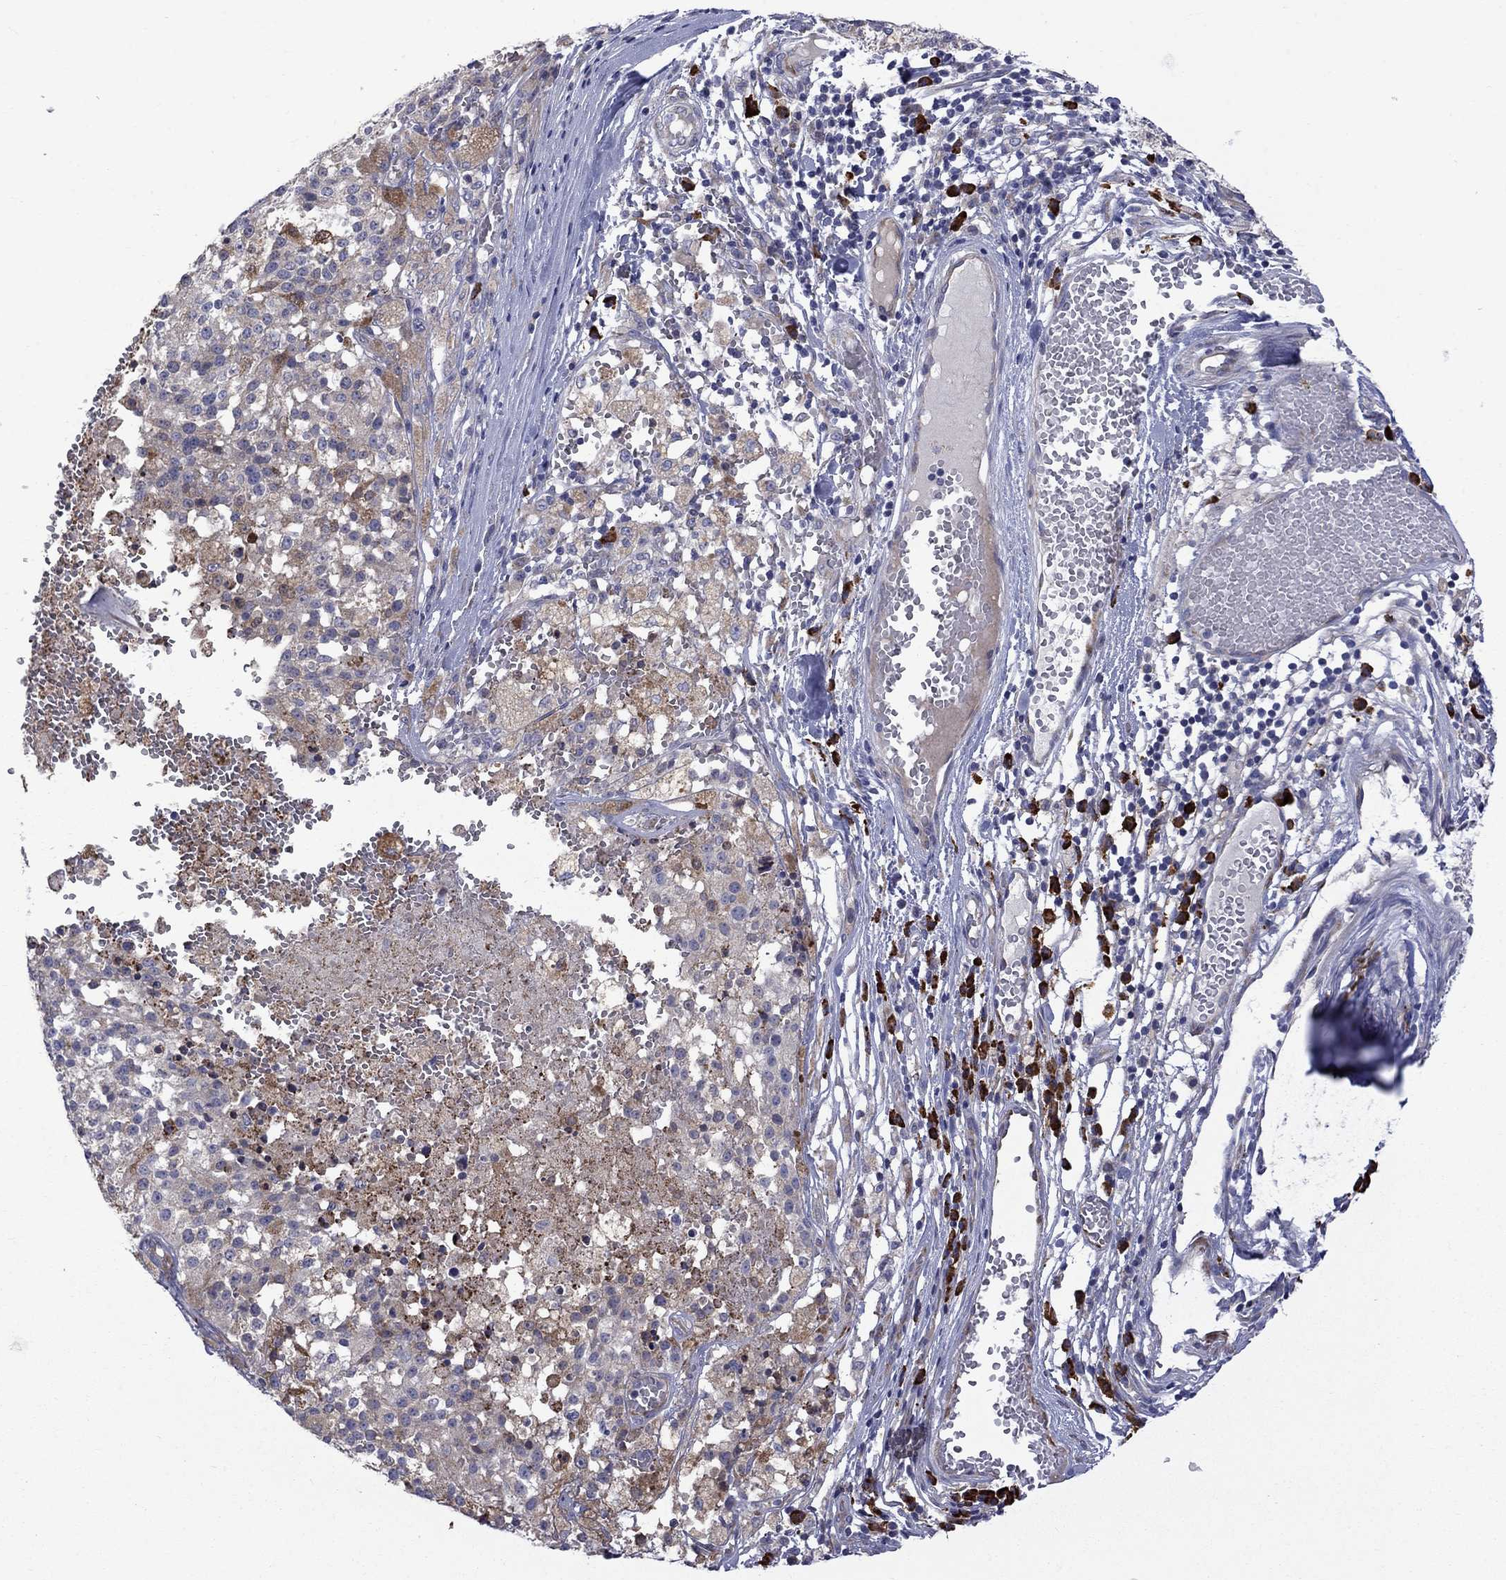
{"staining": {"intensity": "moderate", "quantity": "<25%", "location": "cytoplasmic/membranous"}, "tissue": "melanoma", "cell_type": "Tumor cells", "image_type": "cancer", "snomed": [{"axis": "morphology", "description": "Malignant melanoma, Metastatic site"}, {"axis": "topography", "description": "Lymph node"}], "caption": "Protein staining reveals moderate cytoplasmic/membranous expression in approximately <25% of tumor cells in melanoma. (Brightfield microscopy of DAB IHC at high magnification).", "gene": "ASNS", "patient": {"sex": "female", "age": 64}}